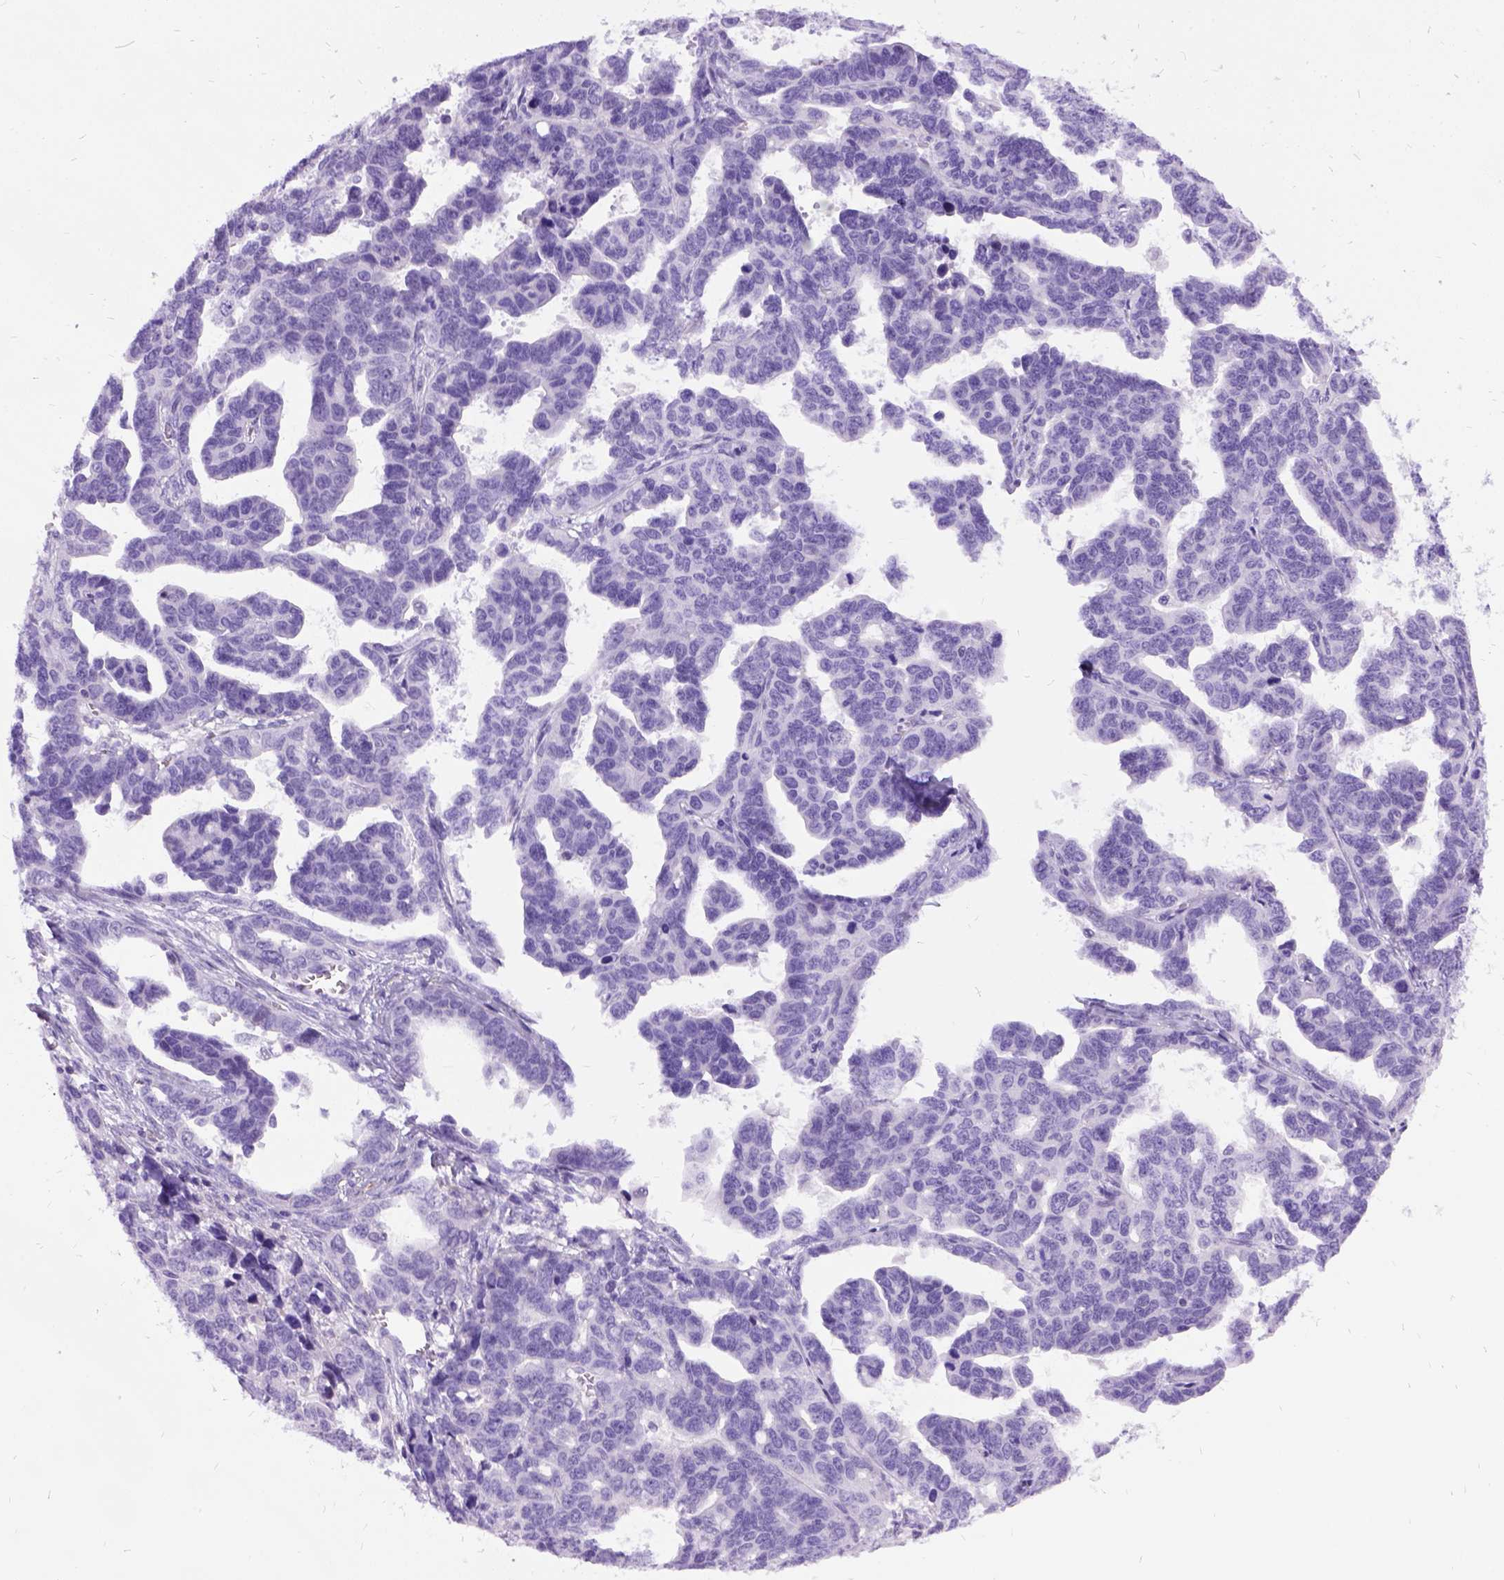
{"staining": {"intensity": "negative", "quantity": "none", "location": "none"}, "tissue": "ovarian cancer", "cell_type": "Tumor cells", "image_type": "cancer", "snomed": [{"axis": "morphology", "description": "Cystadenocarcinoma, serous, NOS"}, {"axis": "topography", "description": "Ovary"}], "caption": "An immunohistochemistry (IHC) photomicrograph of ovarian cancer (serous cystadenocarcinoma) is shown. There is no staining in tumor cells of ovarian cancer (serous cystadenocarcinoma).", "gene": "PRG2", "patient": {"sex": "female", "age": 69}}